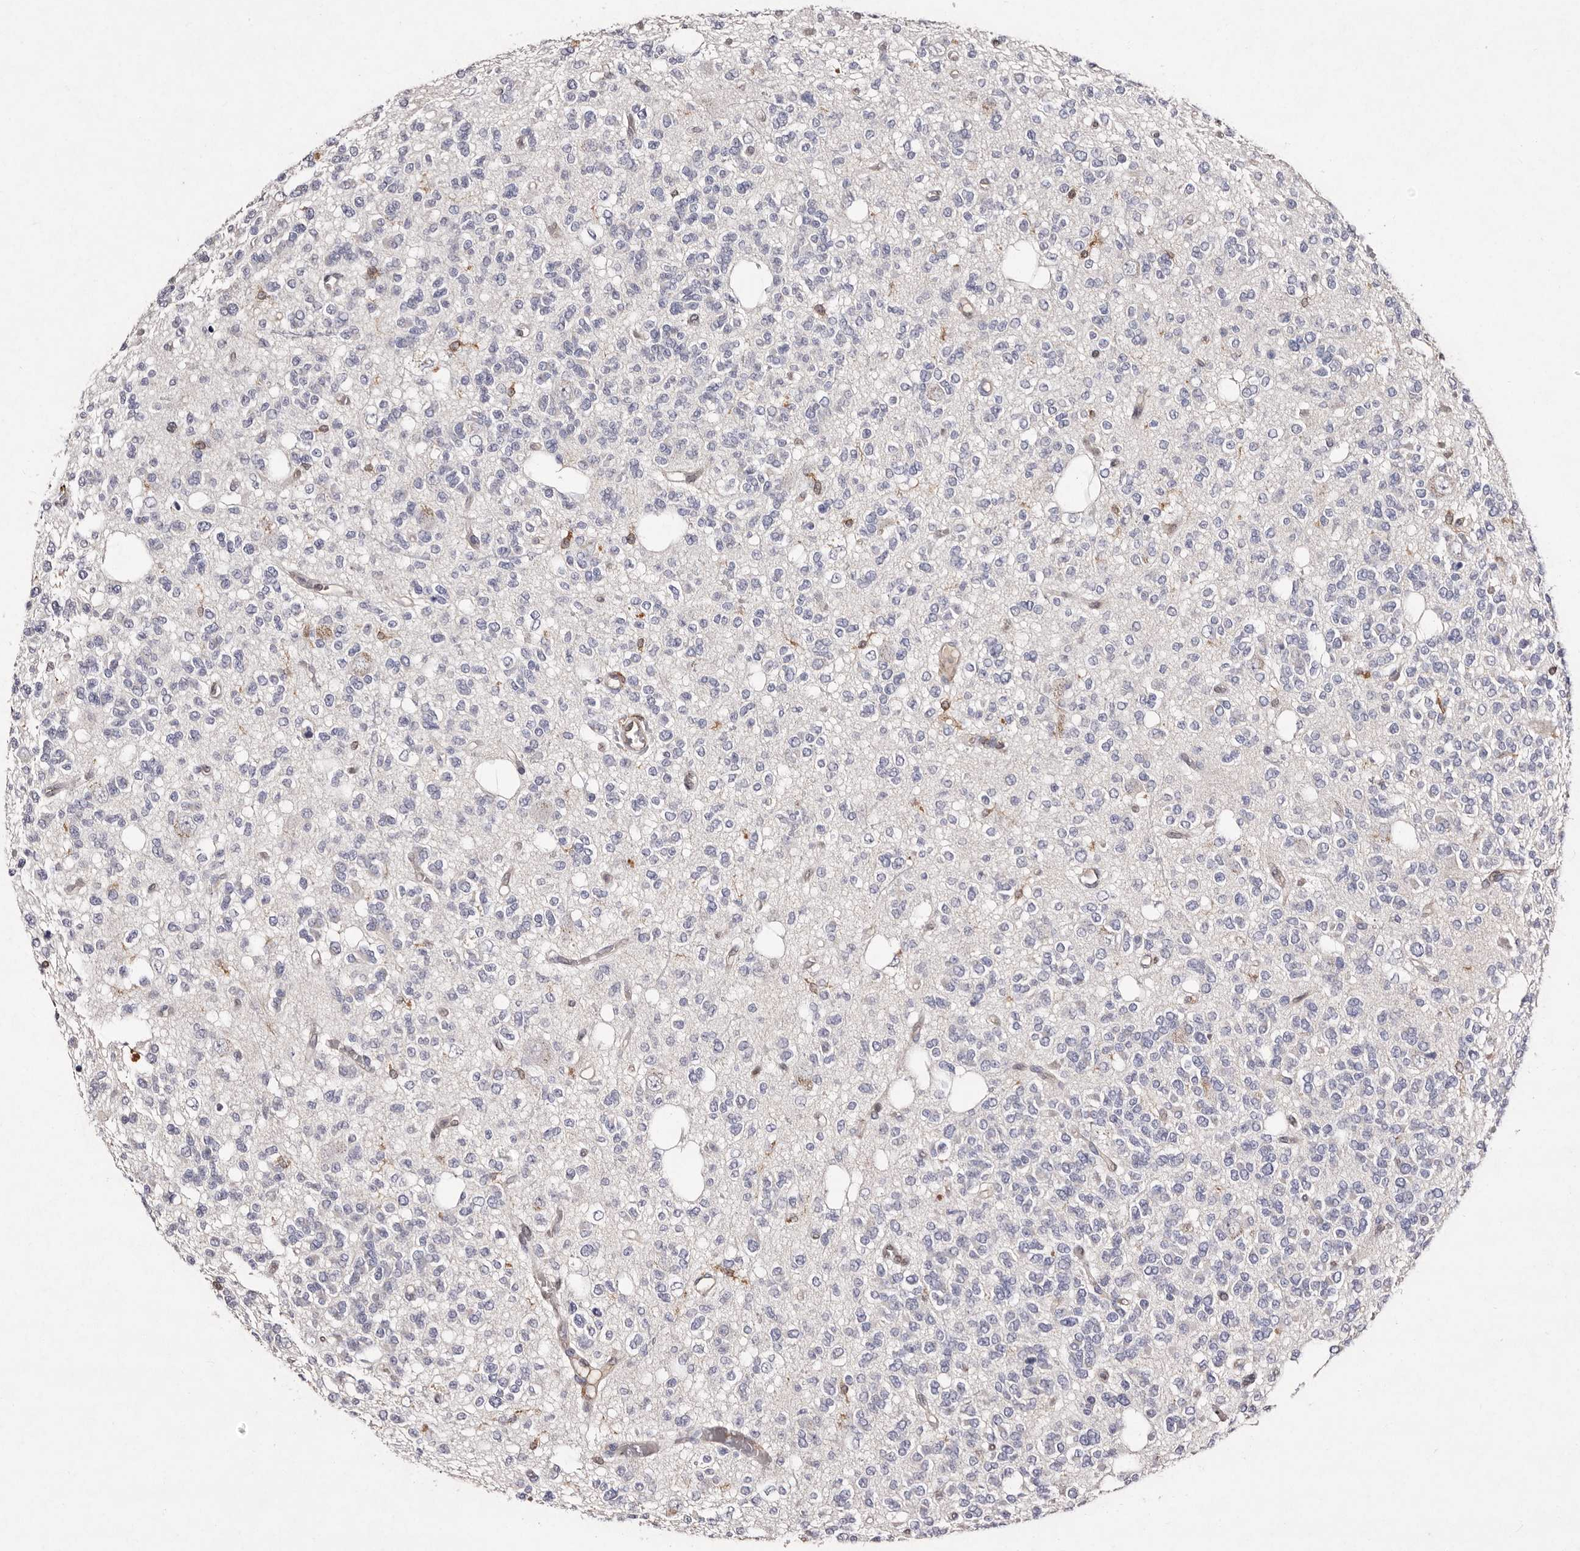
{"staining": {"intensity": "negative", "quantity": "none", "location": "none"}, "tissue": "glioma", "cell_type": "Tumor cells", "image_type": "cancer", "snomed": [{"axis": "morphology", "description": "Glioma, malignant, Low grade"}, {"axis": "topography", "description": "Brain"}], "caption": "A high-resolution histopathology image shows immunohistochemistry (IHC) staining of glioma, which shows no significant expression in tumor cells. The staining is performed using DAB brown chromogen with nuclei counter-stained in using hematoxylin.", "gene": "GIMAP4", "patient": {"sex": "male", "age": 38}}